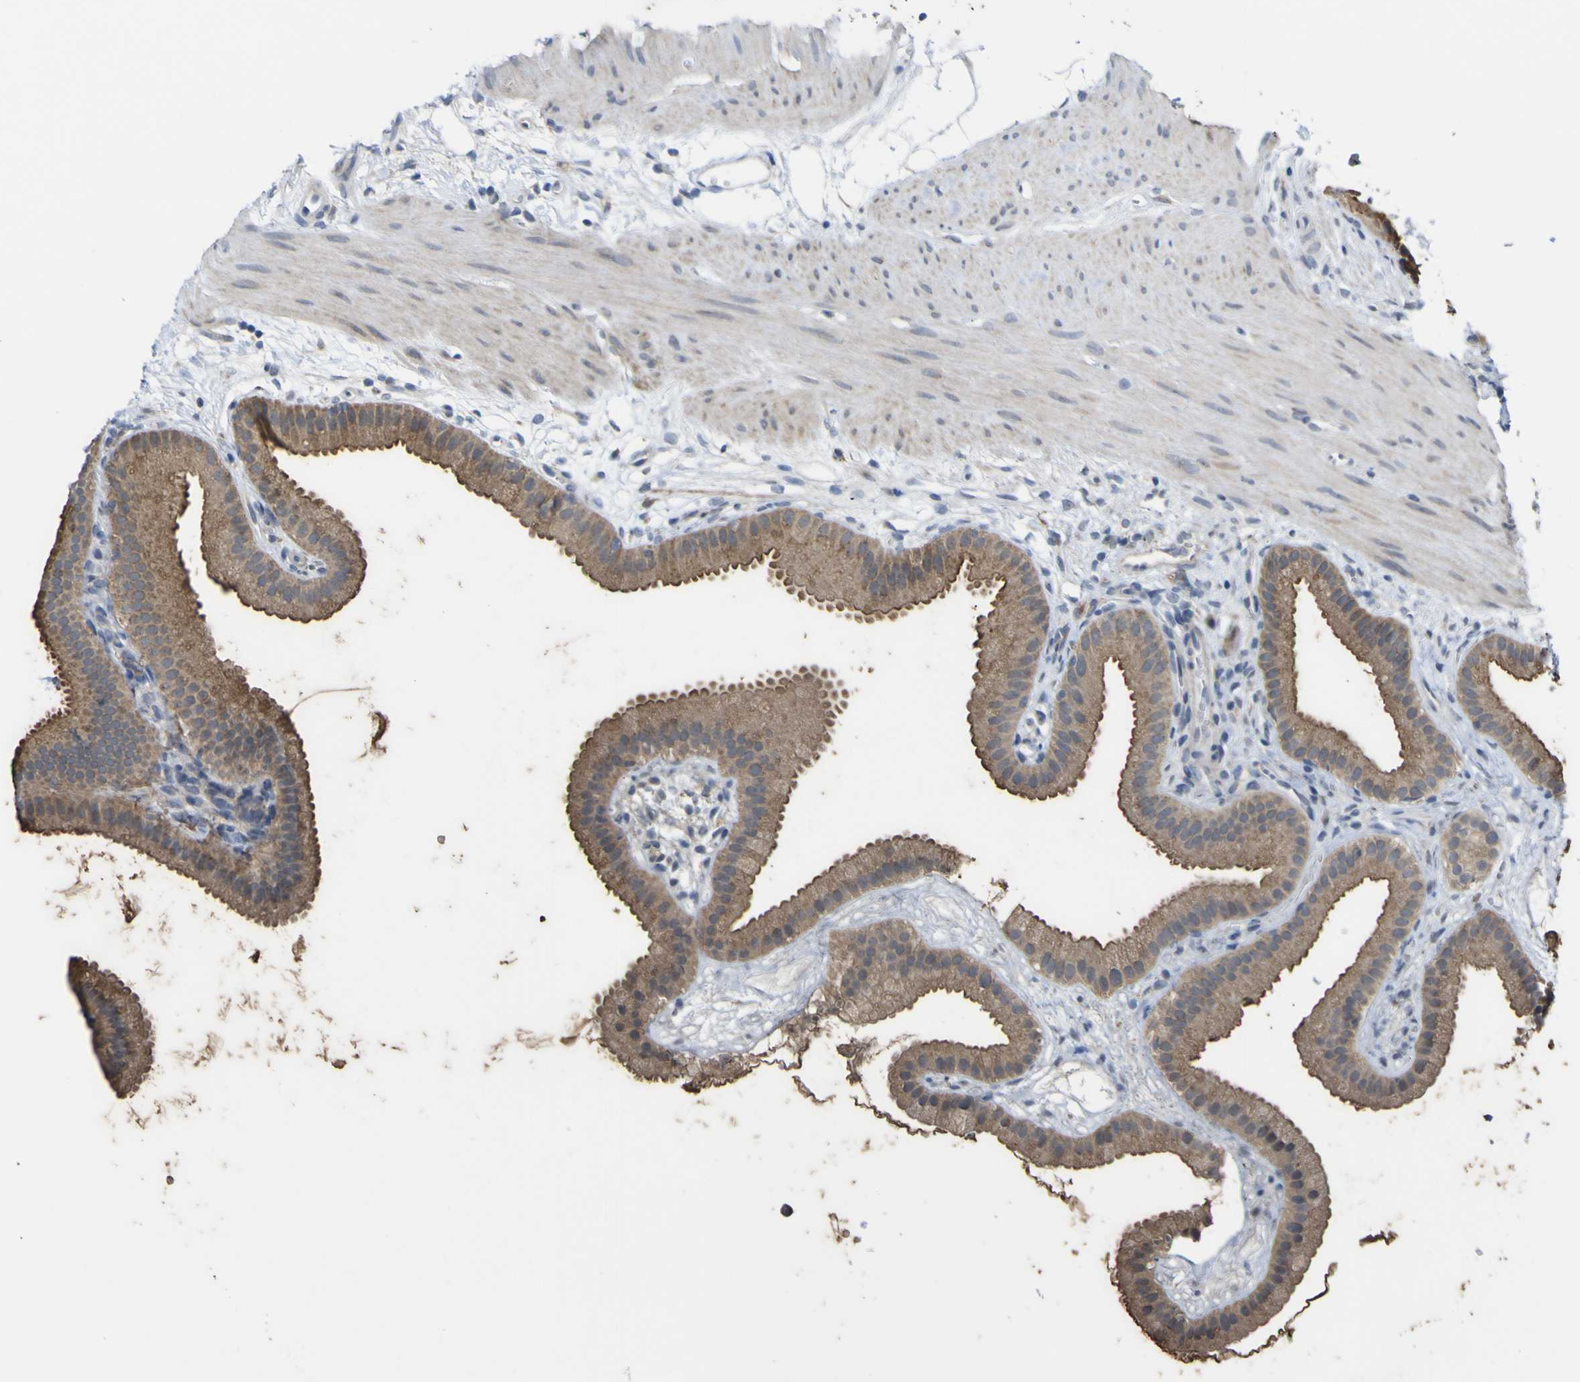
{"staining": {"intensity": "moderate", "quantity": ">75%", "location": "cytoplasmic/membranous"}, "tissue": "gallbladder", "cell_type": "Glandular cells", "image_type": "normal", "snomed": [{"axis": "morphology", "description": "Normal tissue, NOS"}, {"axis": "topography", "description": "Gallbladder"}], "caption": "Protein staining displays moderate cytoplasmic/membranous expression in about >75% of glandular cells in benign gallbladder. The protein of interest is stained brown, and the nuclei are stained in blue (DAB IHC with brightfield microscopy, high magnification).", "gene": "TNFRSF11A", "patient": {"sex": "female", "age": 64}}